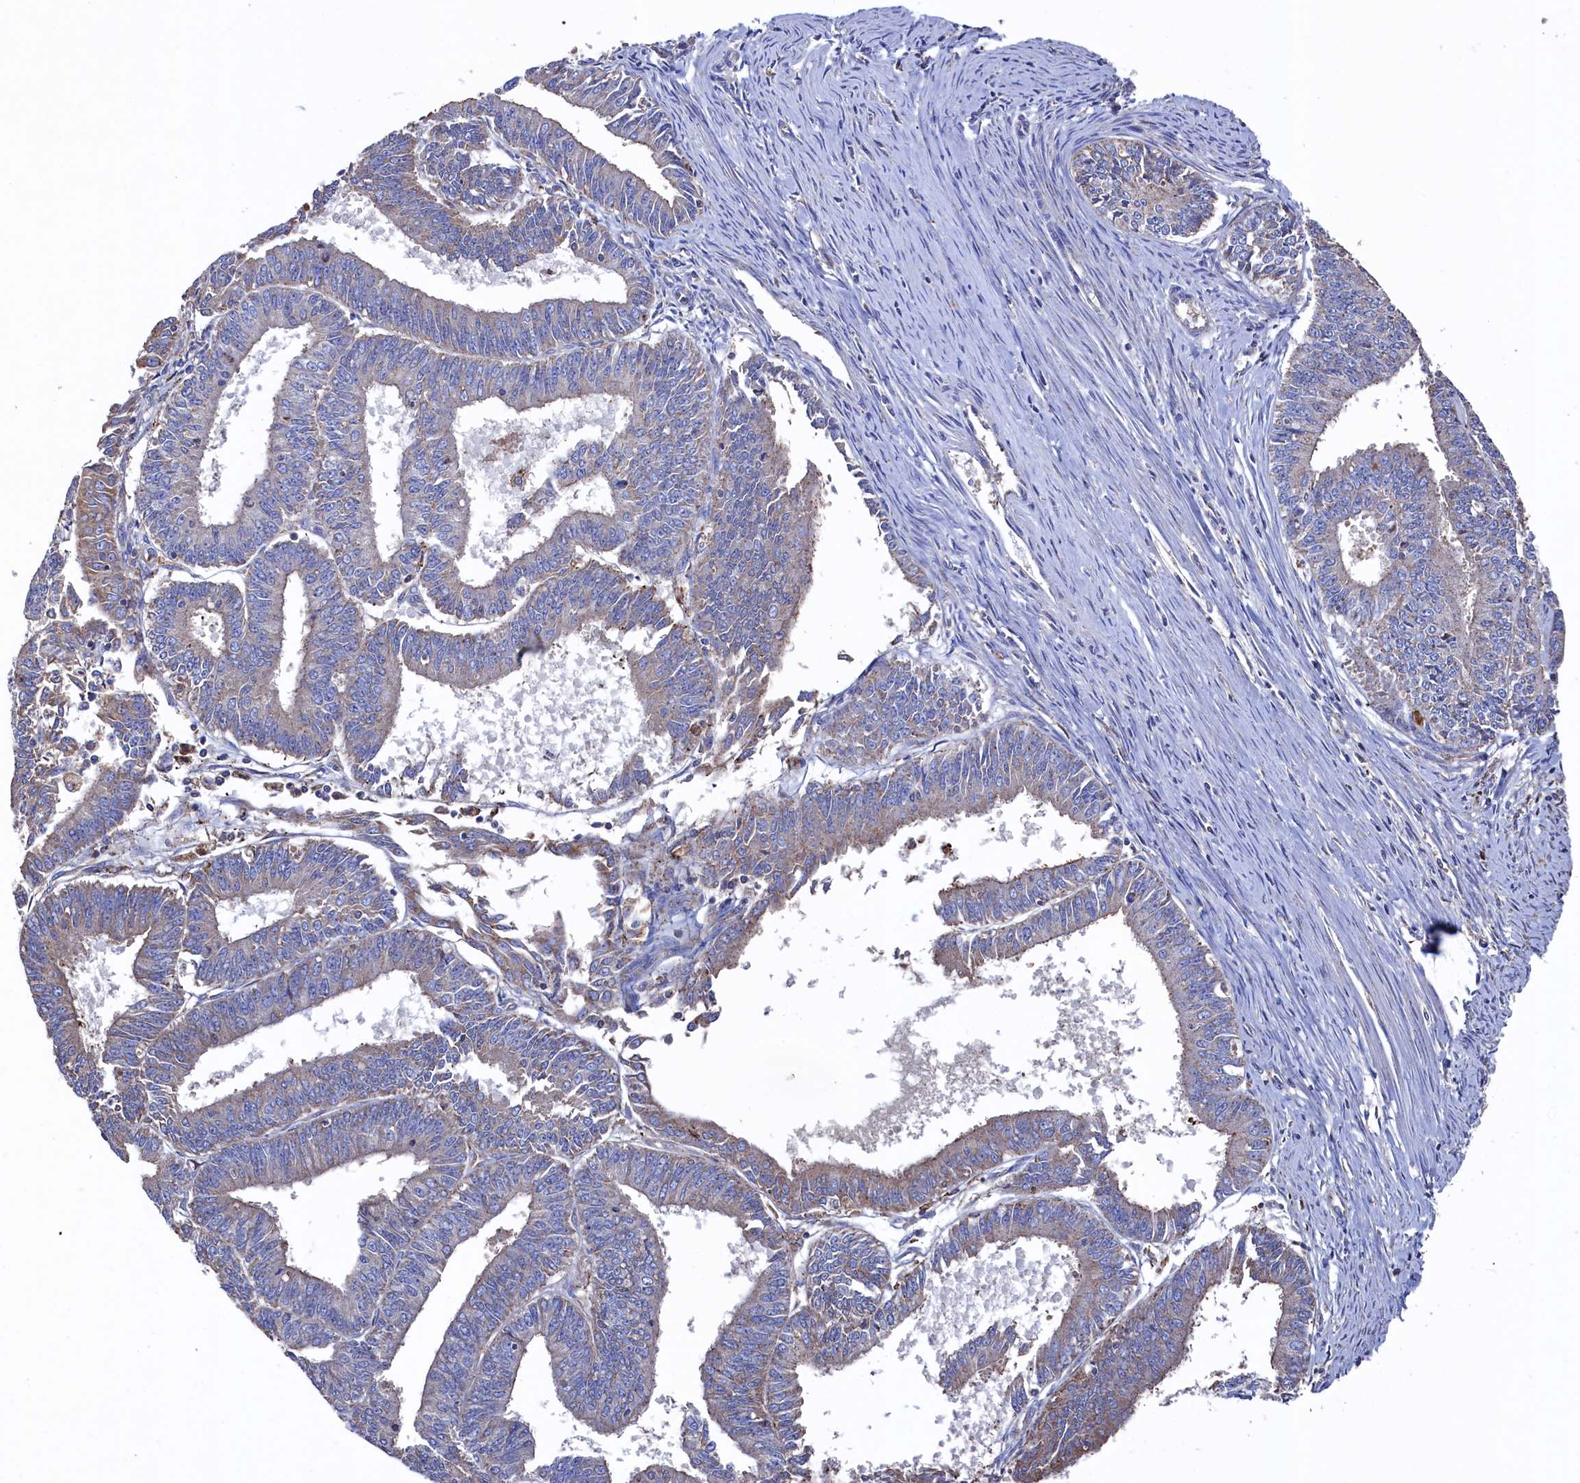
{"staining": {"intensity": "weak", "quantity": "<25%", "location": "cytoplasmic/membranous"}, "tissue": "endometrial cancer", "cell_type": "Tumor cells", "image_type": "cancer", "snomed": [{"axis": "morphology", "description": "Adenocarcinoma, NOS"}, {"axis": "topography", "description": "Endometrium"}], "caption": "Immunohistochemistry (IHC) photomicrograph of neoplastic tissue: endometrial cancer (adenocarcinoma) stained with DAB displays no significant protein expression in tumor cells.", "gene": "TK2", "patient": {"sex": "female", "age": 73}}